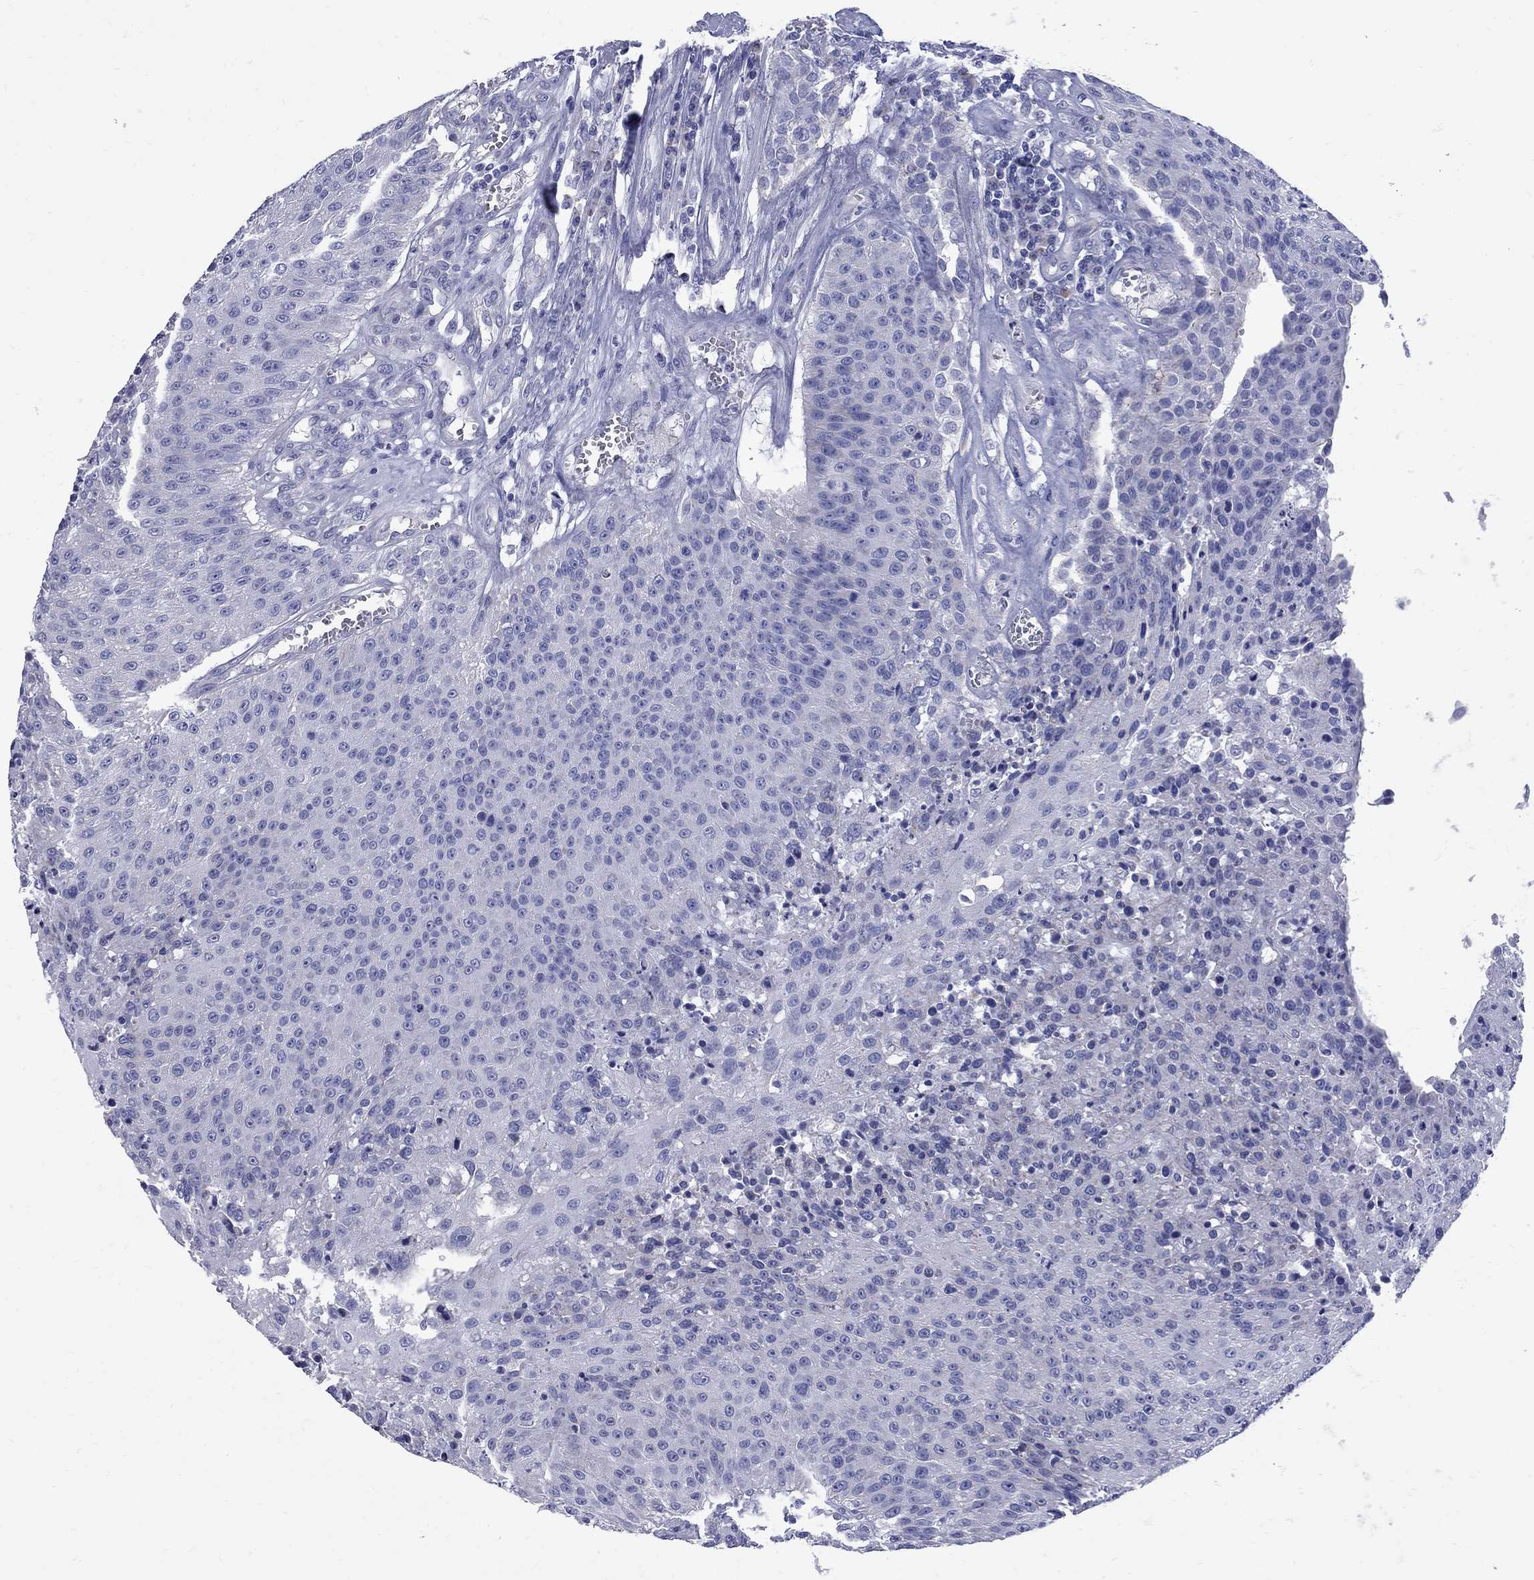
{"staining": {"intensity": "negative", "quantity": "none", "location": "none"}, "tissue": "urothelial cancer", "cell_type": "Tumor cells", "image_type": "cancer", "snomed": [{"axis": "morphology", "description": "Urothelial carcinoma, NOS"}, {"axis": "topography", "description": "Urinary bladder"}], "caption": "DAB immunohistochemical staining of transitional cell carcinoma exhibits no significant staining in tumor cells. The staining is performed using DAB (3,3'-diaminobenzidine) brown chromogen with nuclei counter-stained in using hematoxylin.", "gene": "PDZD3", "patient": {"sex": "male", "age": 55}}